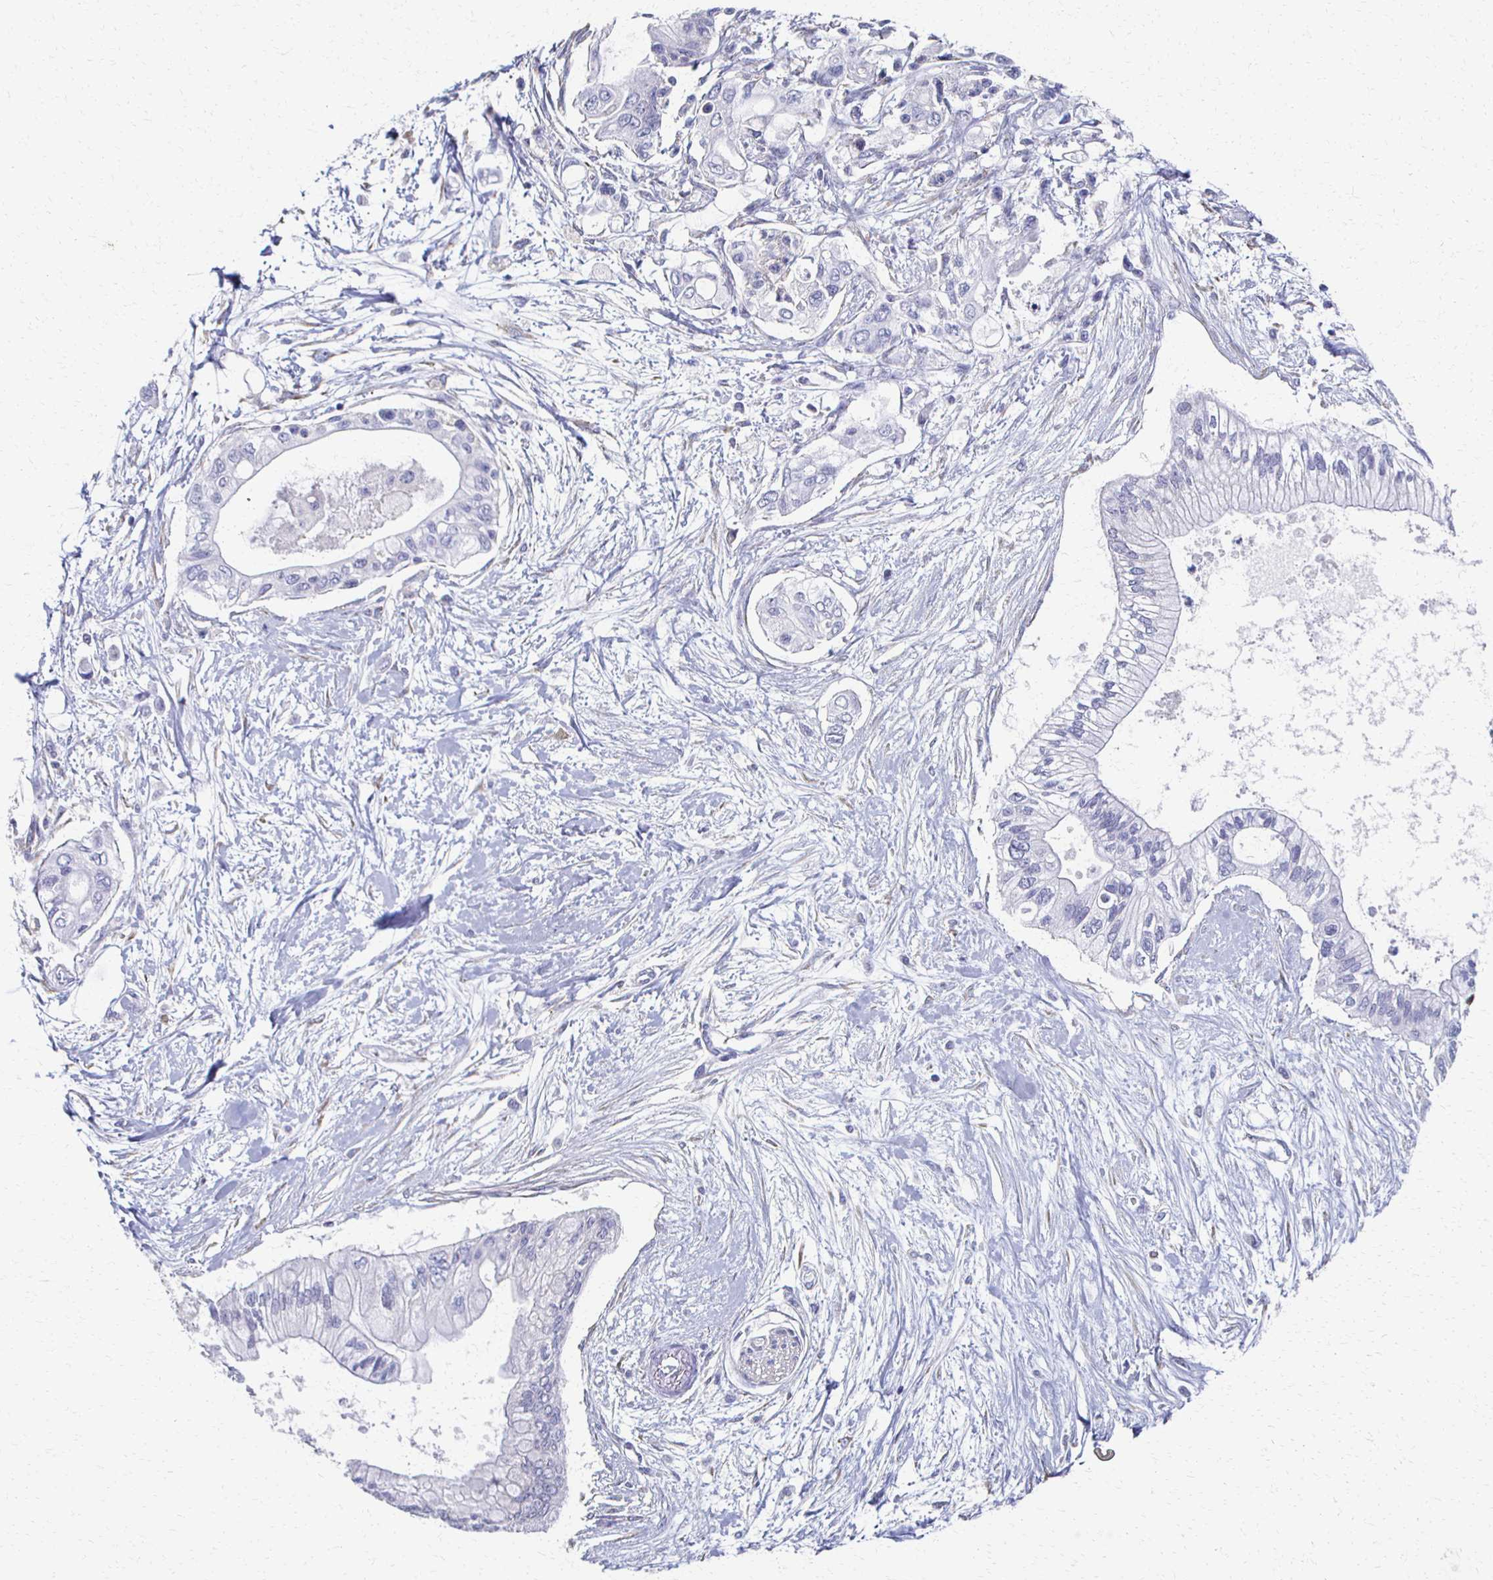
{"staining": {"intensity": "negative", "quantity": "none", "location": "none"}, "tissue": "pancreatic cancer", "cell_type": "Tumor cells", "image_type": "cancer", "snomed": [{"axis": "morphology", "description": "Adenocarcinoma, NOS"}, {"axis": "topography", "description": "Pancreas"}], "caption": "This is an immunohistochemistry image of pancreatic cancer (adenocarcinoma). There is no staining in tumor cells.", "gene": "ATP1A3", "patient": {"sex": "female", "age": 77}}